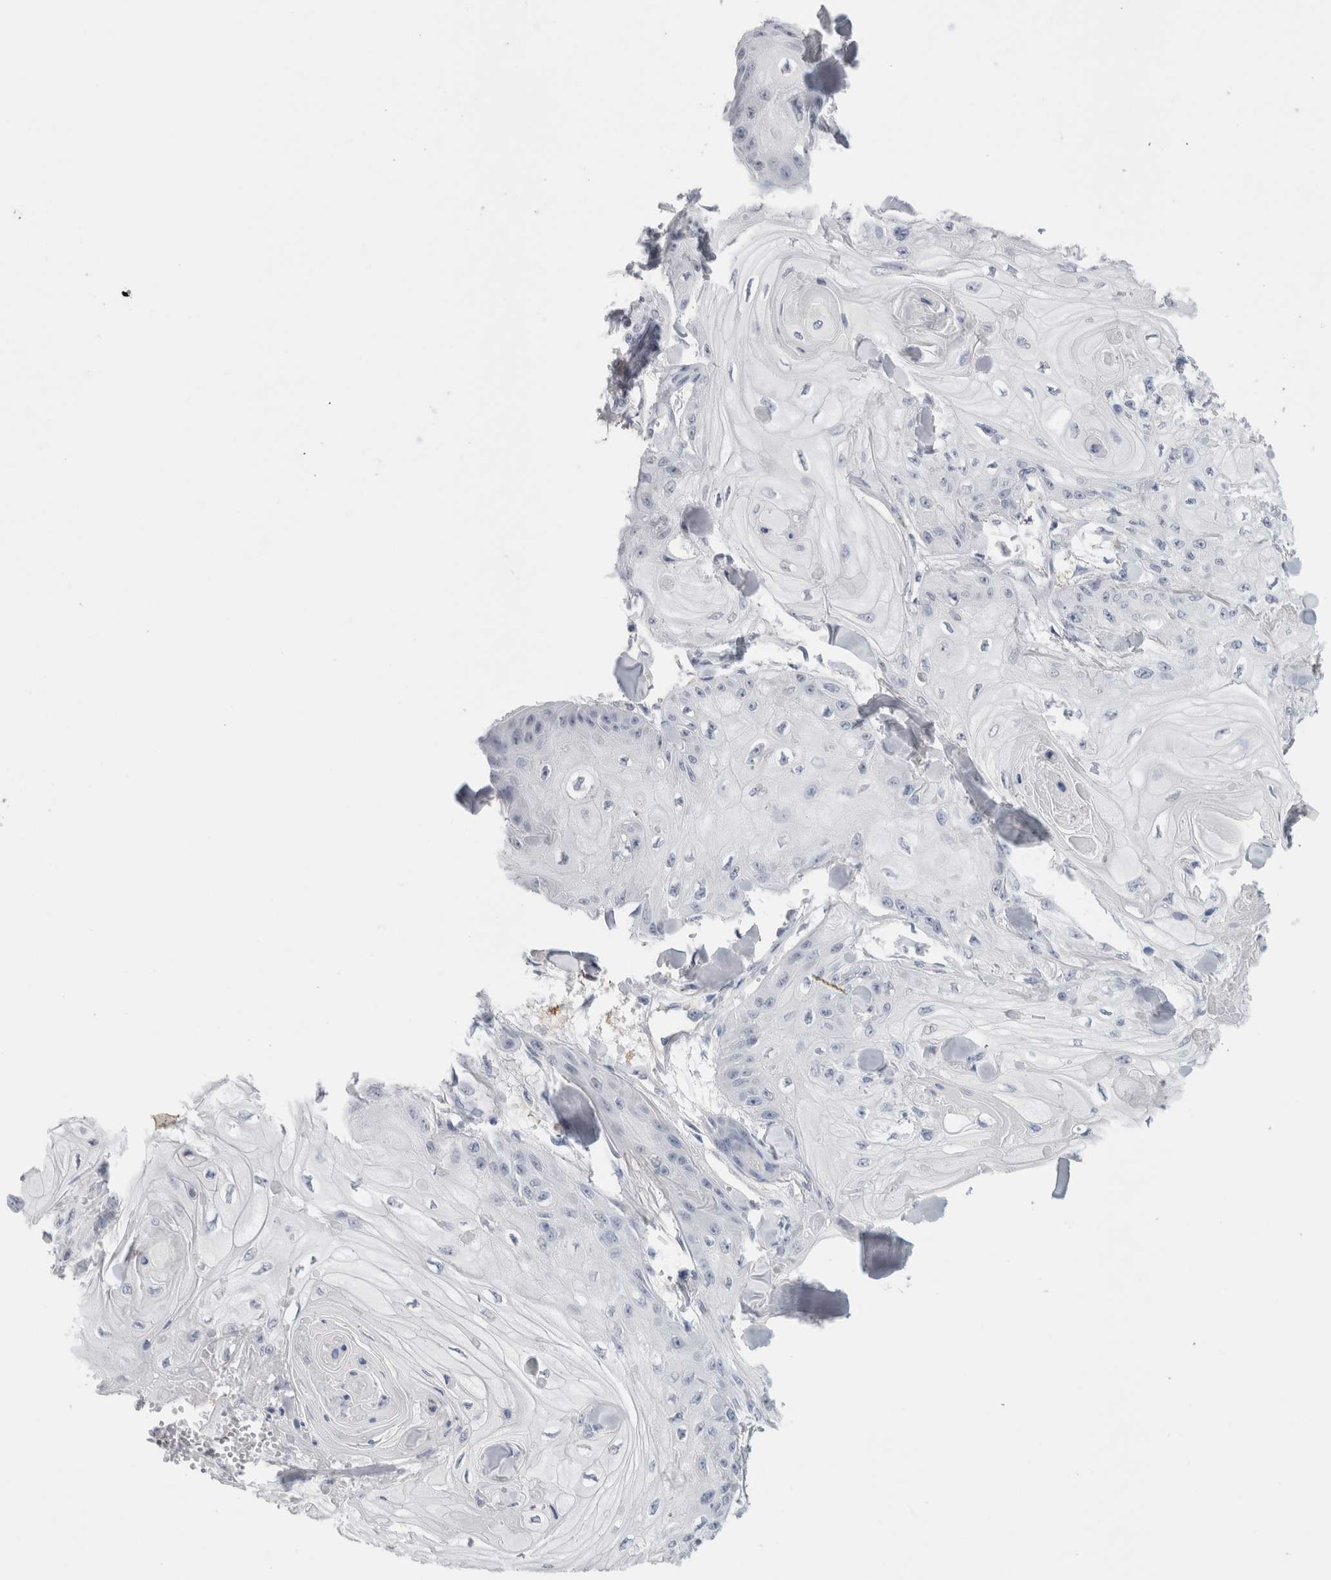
{"staining": {"intensity": "negative", "quantity": "none", "location": "none"}, "tissue": "skin cancer", "cell_type": "Tumor cells", "image_type": "cancer", "snomed": [{"axis": "morphology", "description": "Squamous cell carcinoma, NOS"}, {"axis": "topography", "description": "Skin"}], "caption": "IHC photomicrograph of human skin squamous cell carcinoma stained for a protein (brown), which displays no positivity in tumor cells.", "gene": "LAMP3", "patient": {"sex": "male", "age": 74}}